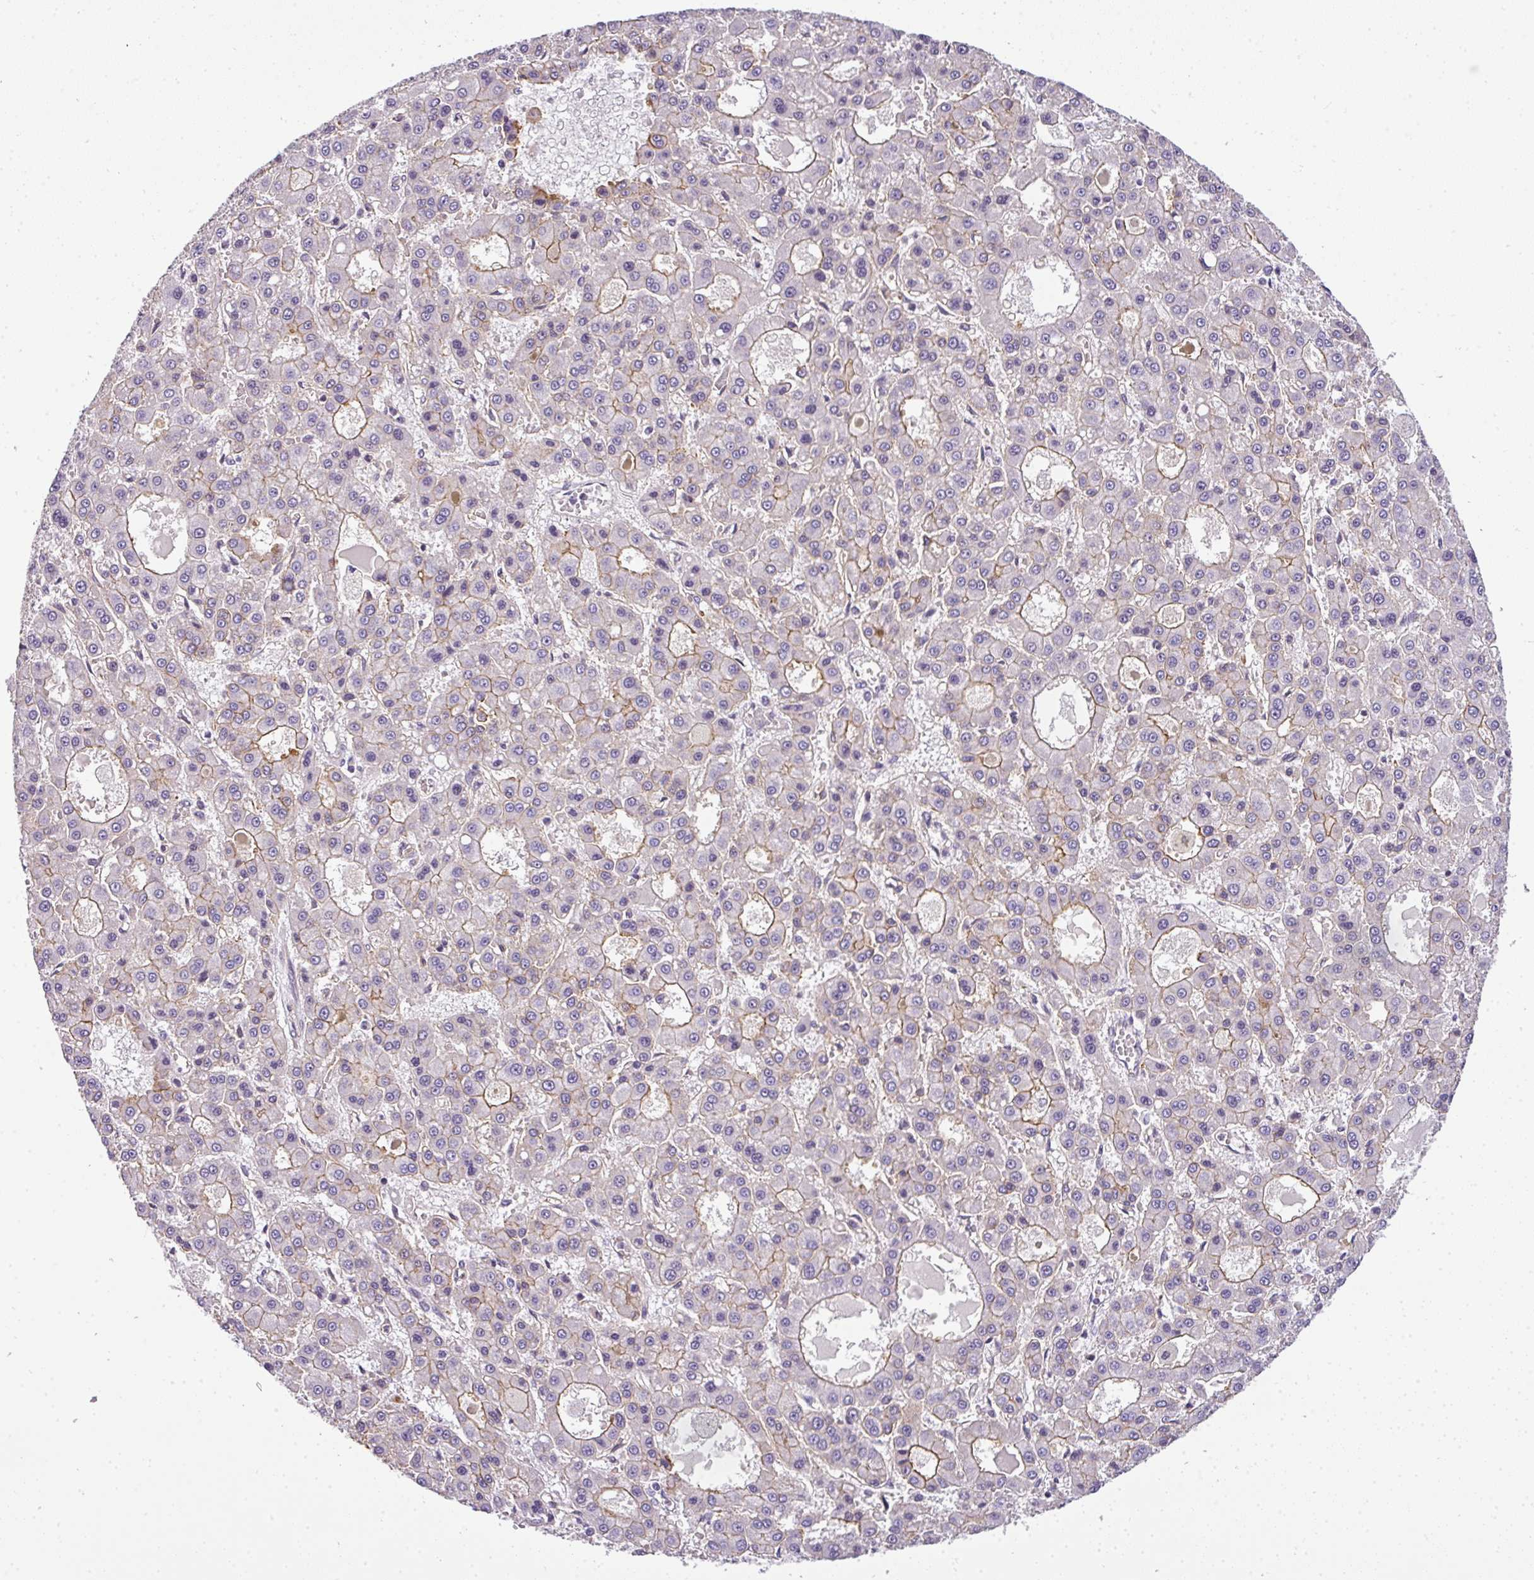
{"staining": {"intensity": "weak", "quantity": "25%-75%", "location": "cytoplasmic/membranous"}, "tissue": "liver cancer", "cell_type": "Tumor cells", "image_type": "cancer", "snomed": [{"axis": "morphology", "description": "Carcinoma, Hepatocellular, NOS"}, {"axis": "topography", "description": "Liver"}], "caption": "Human liver hepatocellular carcinoma stained for a protein (brown) exhibits weak cytoplasmic/membranous positive staining in about 25%-75% of tumor cells.", "gene": "OR11H4", "patient": {"sex": "male", "age": 70}}